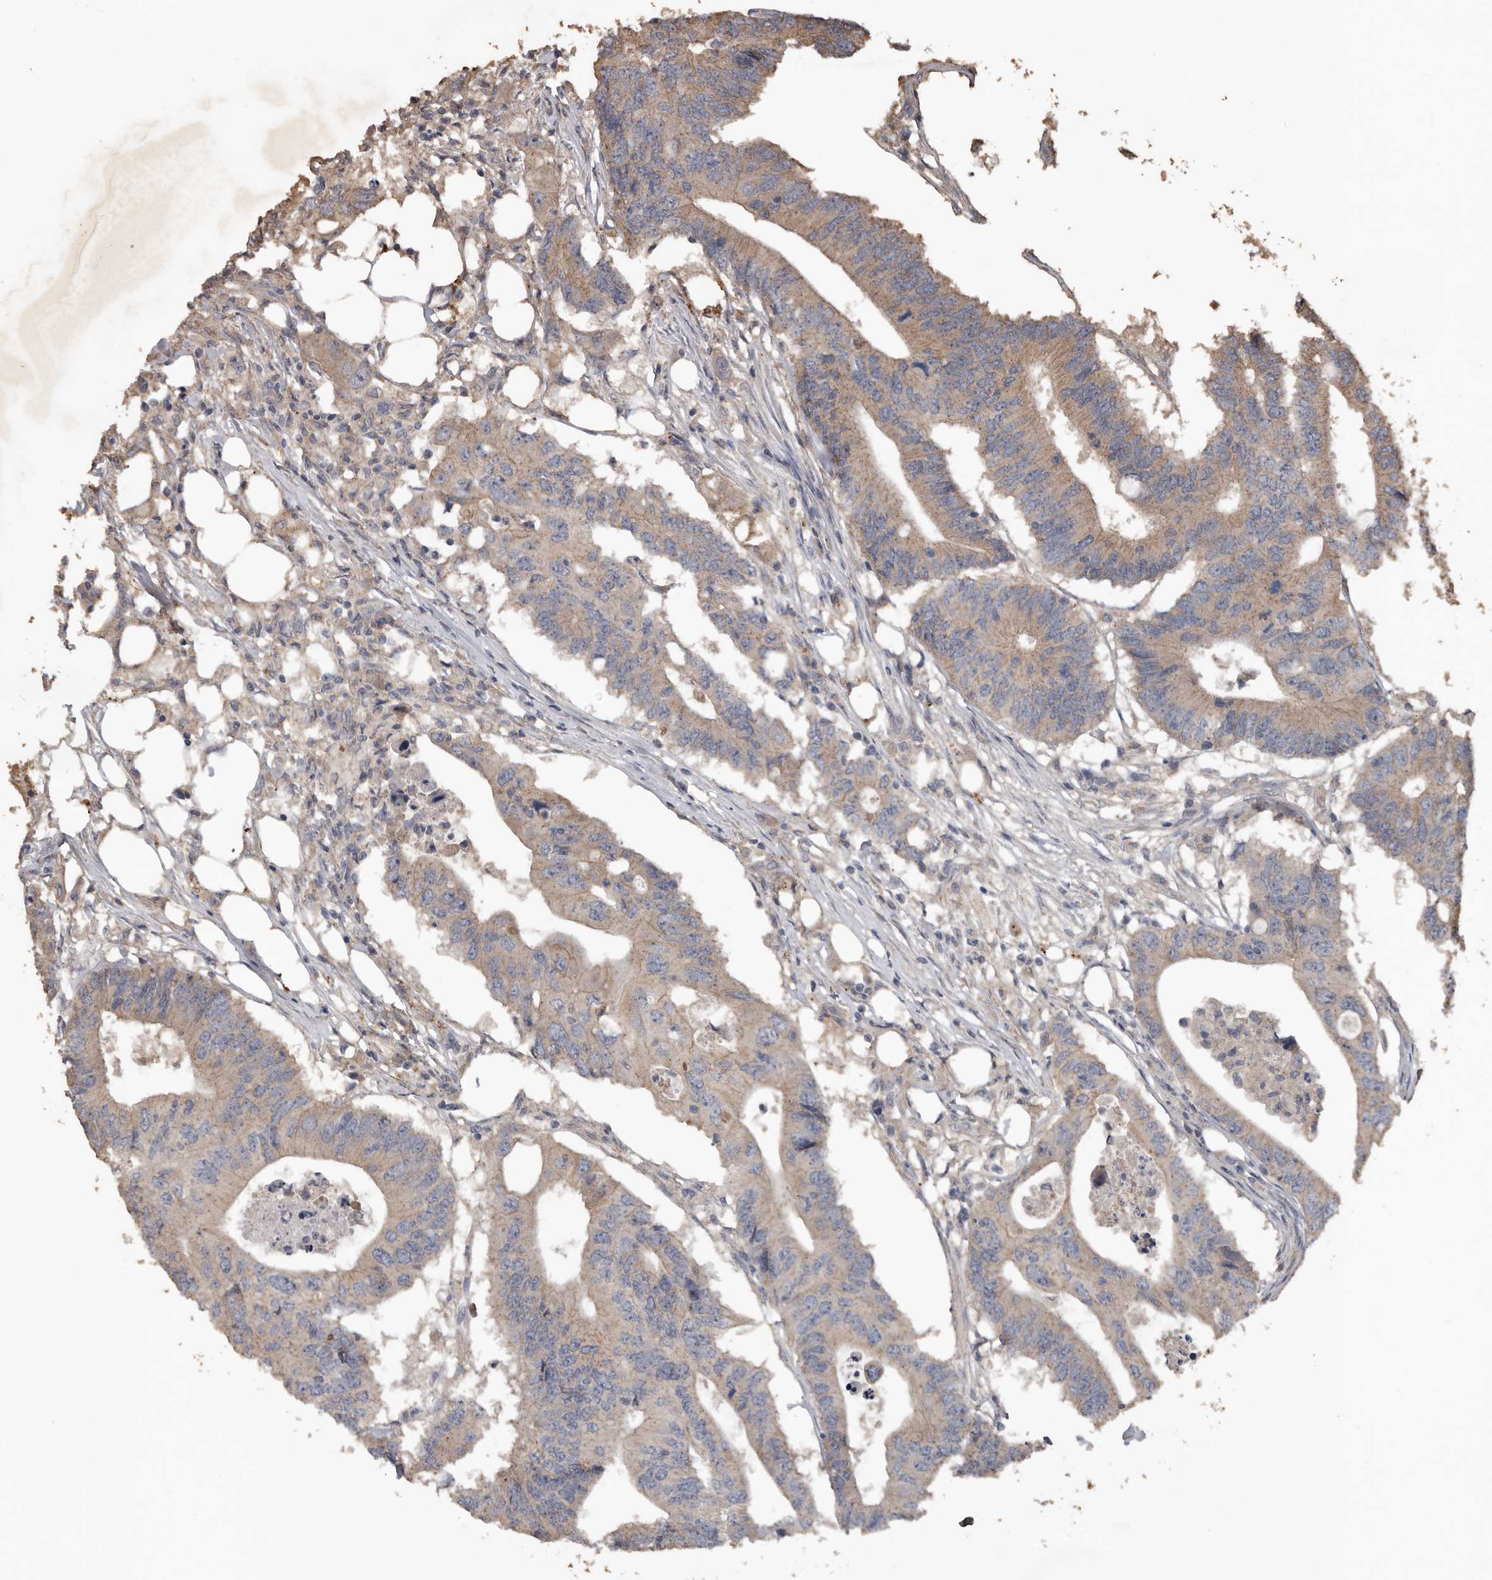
{"staining": {"intensity": "weak", "quantity": "25%-75%", "location": "cytoplasmic/membranous"}, "tissue": "colorectal cancer", "cell_type": "Tumor cells", "image_type": "cancer", "snomed": [{"axis": "morphology", "description": "Adenocarcinoma, NOS"}, {"axis": "topography", "description": "Colon"}], "caption": "Immunohistochemical staining of colorectal cancer (adenocarcinoma) shows low levels of weak cytoplasmic/membranous staining in about 25%-75% of tumor cells. (DAB = brown stain, brightfield microscopy at high magnification).", "gene": "HYAL4", "patient": {"sex": "male", "age": 71}}